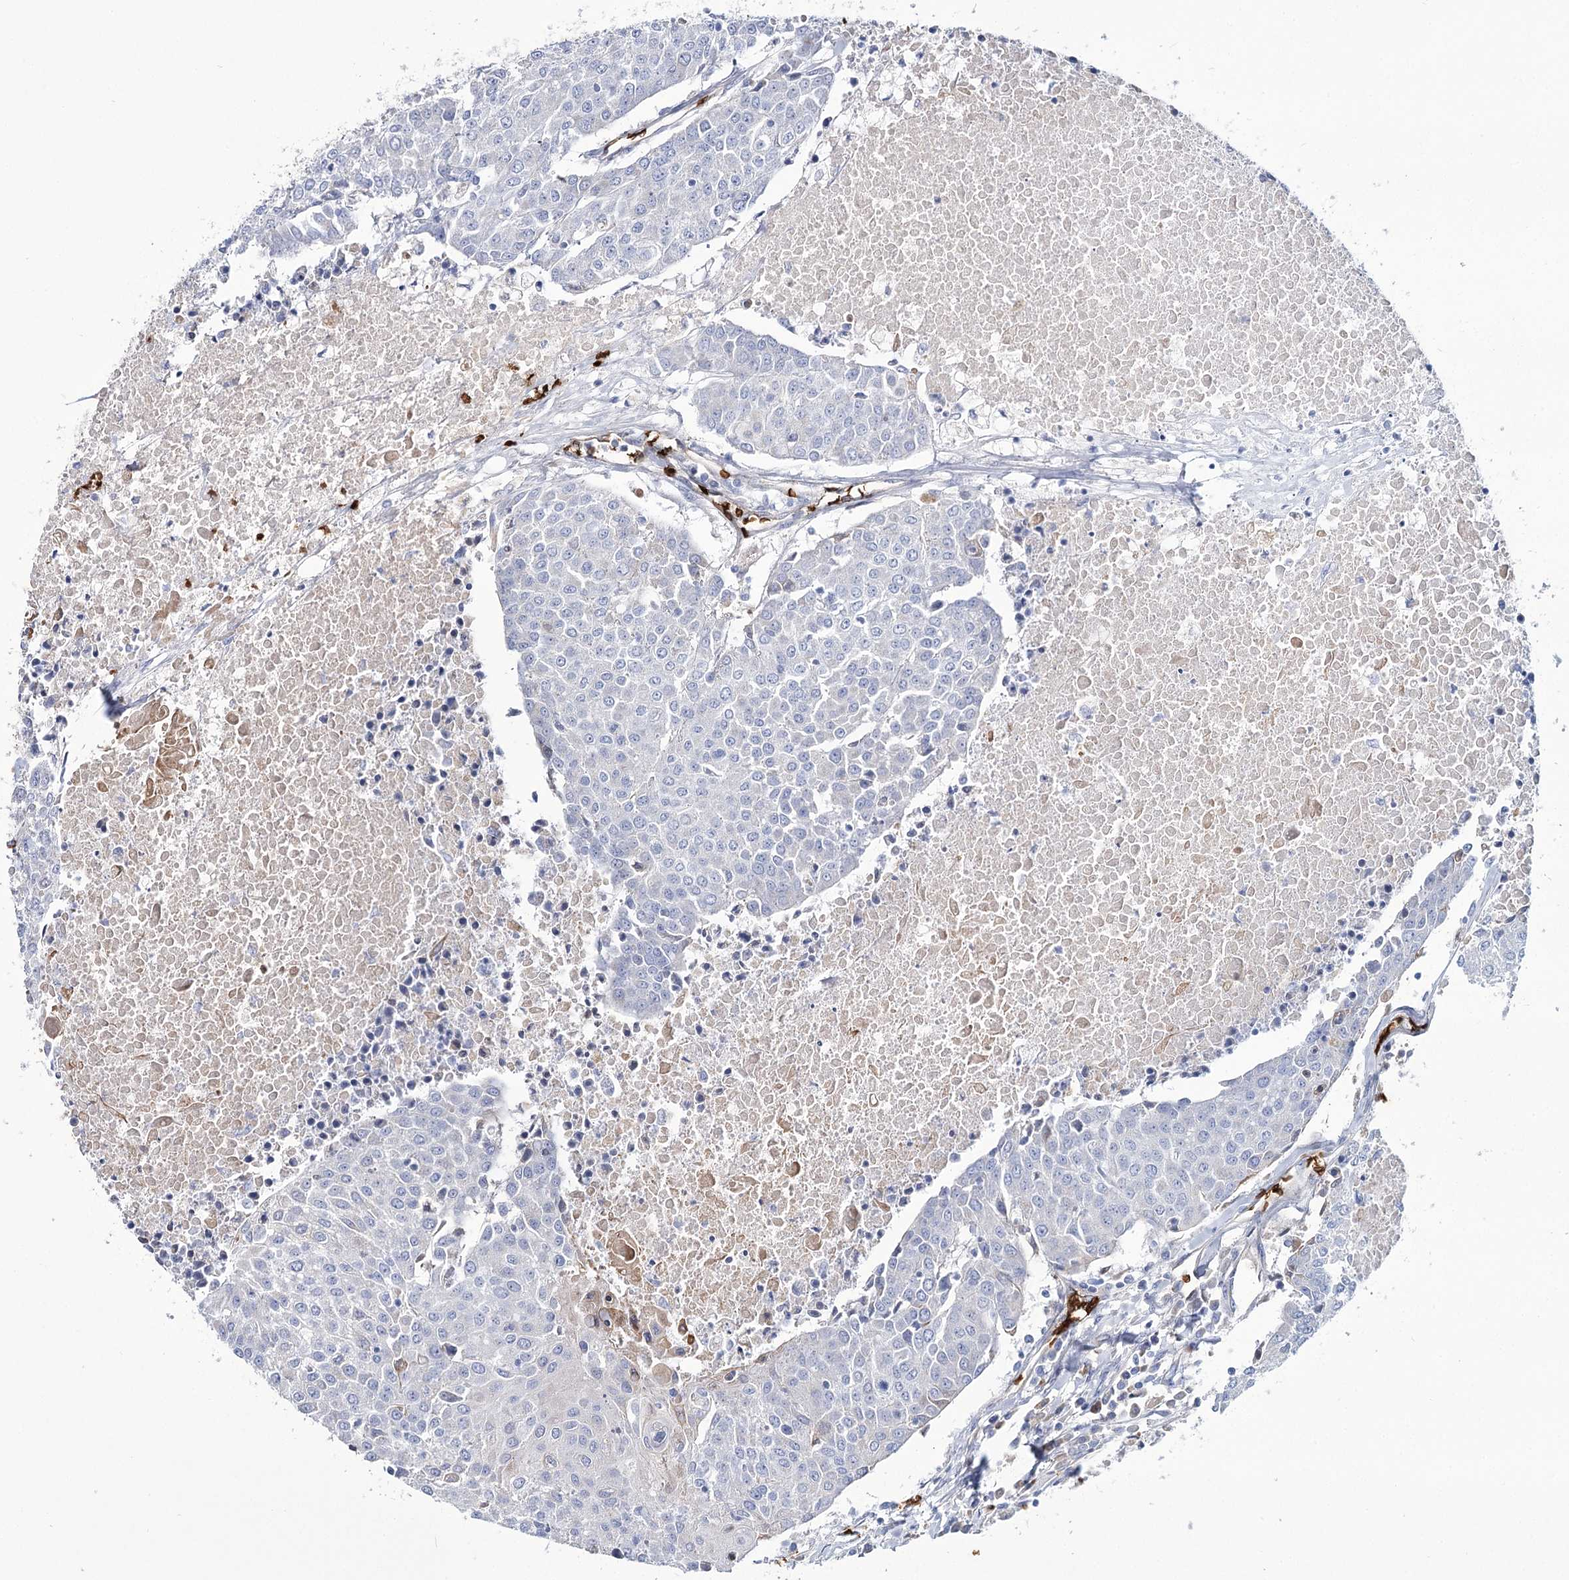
{"staining": {"intensity": "negative", "quantity": "none", "location": "none"}, "tissue": "urothelial cancer", "cell_type": "Tumor cells", "image_type": "cancer", "snomed": [{"axis": "morphology", "description": "Urothelial carcinoma, High grade"}, {"axis": "topography", "description": "Urinary bladder"}], "caption": "Immunohistochemical staining of urothelial cancer shows no significant positivity in tumor cells.", "gene": "GBF1", "patient": {"sex": "female", "age": 85}}